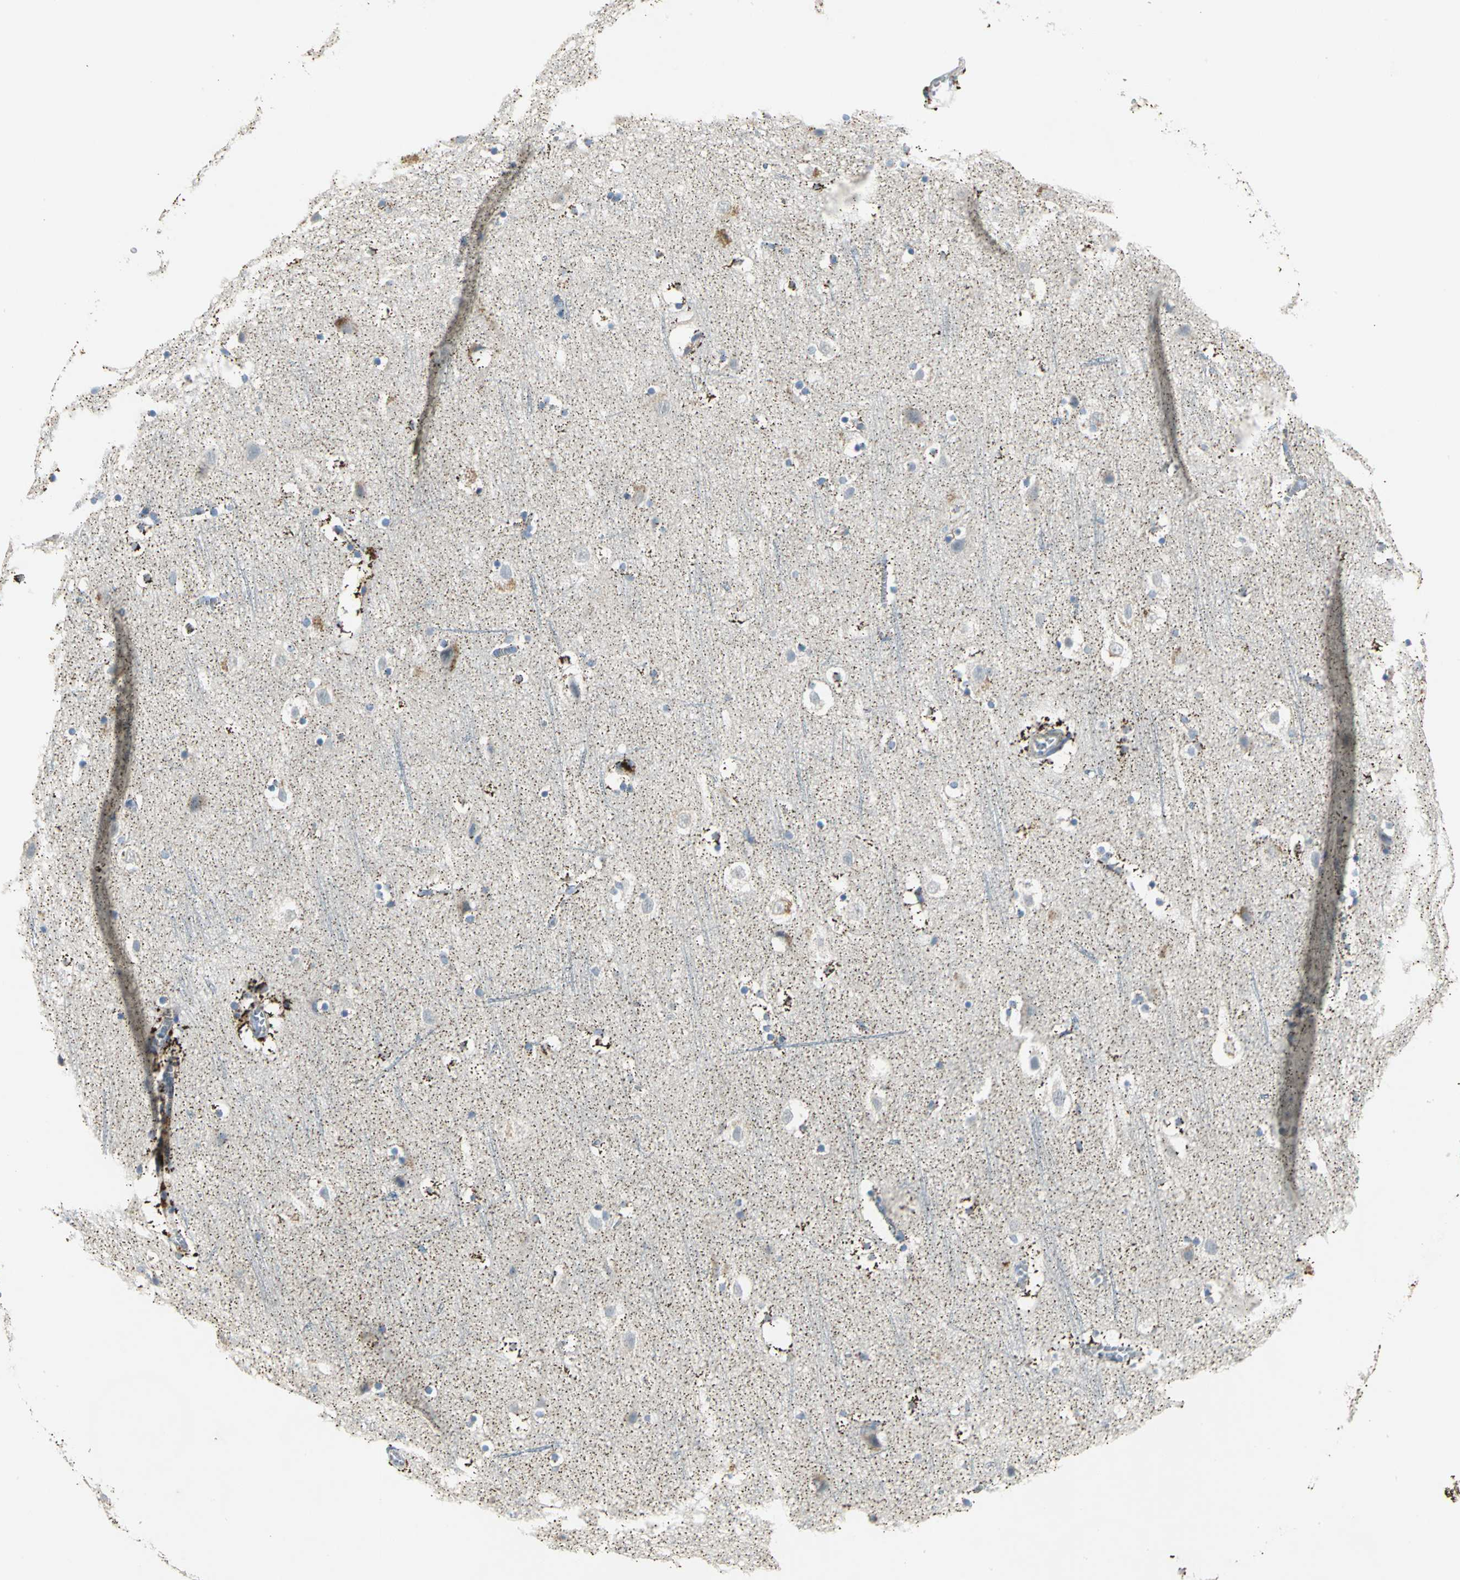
{"staining": {"intensity": "weak", "quantity": "25%-75%", "location": "cytoplasmic/membranous"}, "tissue": "cerebral cortex", "cell_type": "Endothelial cells", "image_type": "normal", "snomed": [{"axis": "morphology", "description": "Normal tissue, NOS"}, {"axis": "topography", "description": "Cerebral cortex"}], "caption": "A micrograph of cerebral cortex stained for a protein reveals weak cytoplasmic/membranous brown staining in endothelial cells.", "gene": "SPPL2B", "patient": {"sex": "male", "age": 45}}